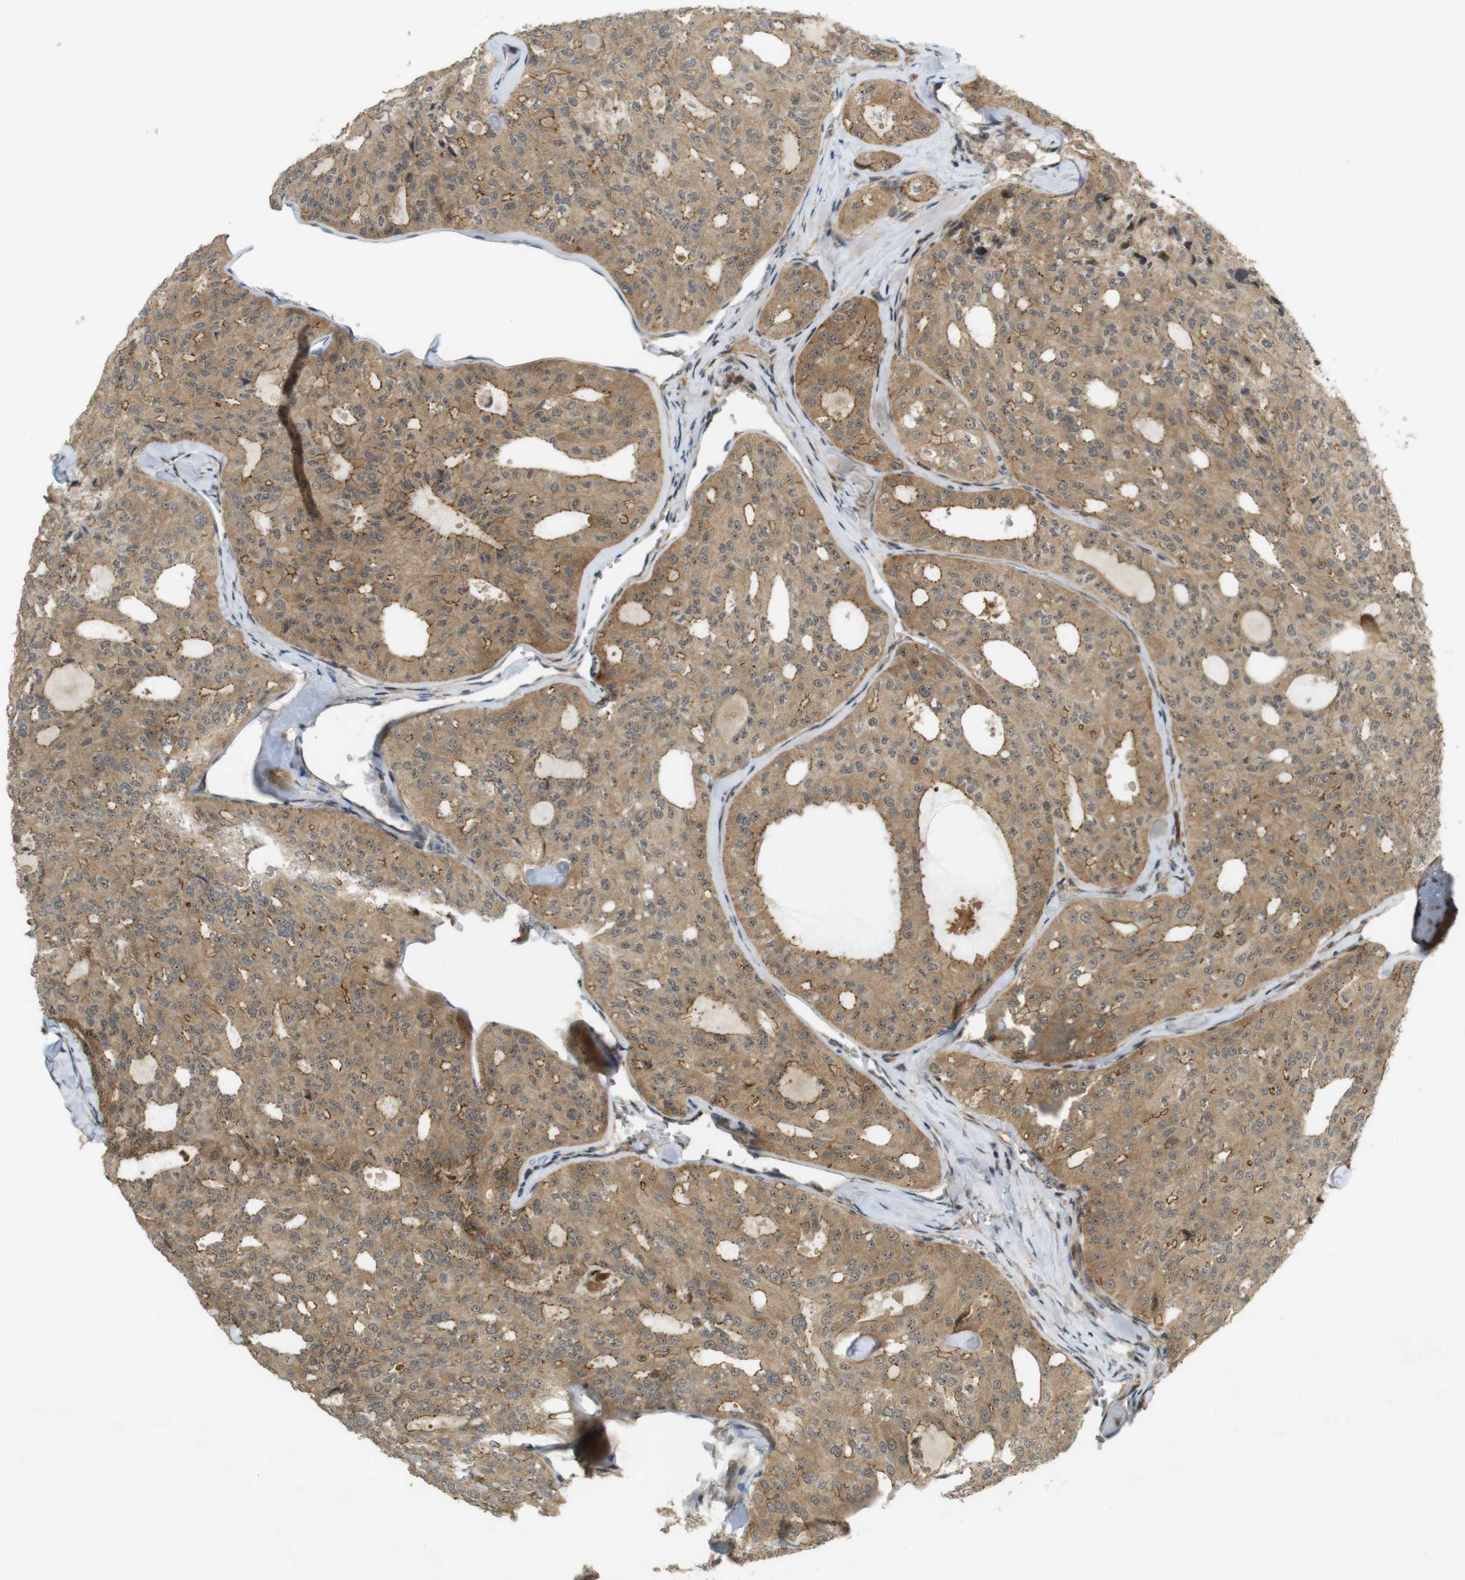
{"staining": {"intensity": "moderate", "quantity": ">75%", "location": "cytoplasmic/membranous,nuclear"}, "tissue": "thyroid cancer", "cell_type": "Tumor cells", "image_type": "cancer", "snomed": [{"axis": "morphology", "description": "Follicular adenoma carcinoma, NOS"}, {"axis": "topography", "description": "Thyroid gland"}], "caption": "About >75% of tumor cells in thyroid cancer (follicular adenoma carcinoma) show moderate cytoplasmic/membranous and nuclear protein expression as visualized by brown immunohistochemical staining.", "gene": "TMX3", "patient": {"sex": "male", "age": 75}}